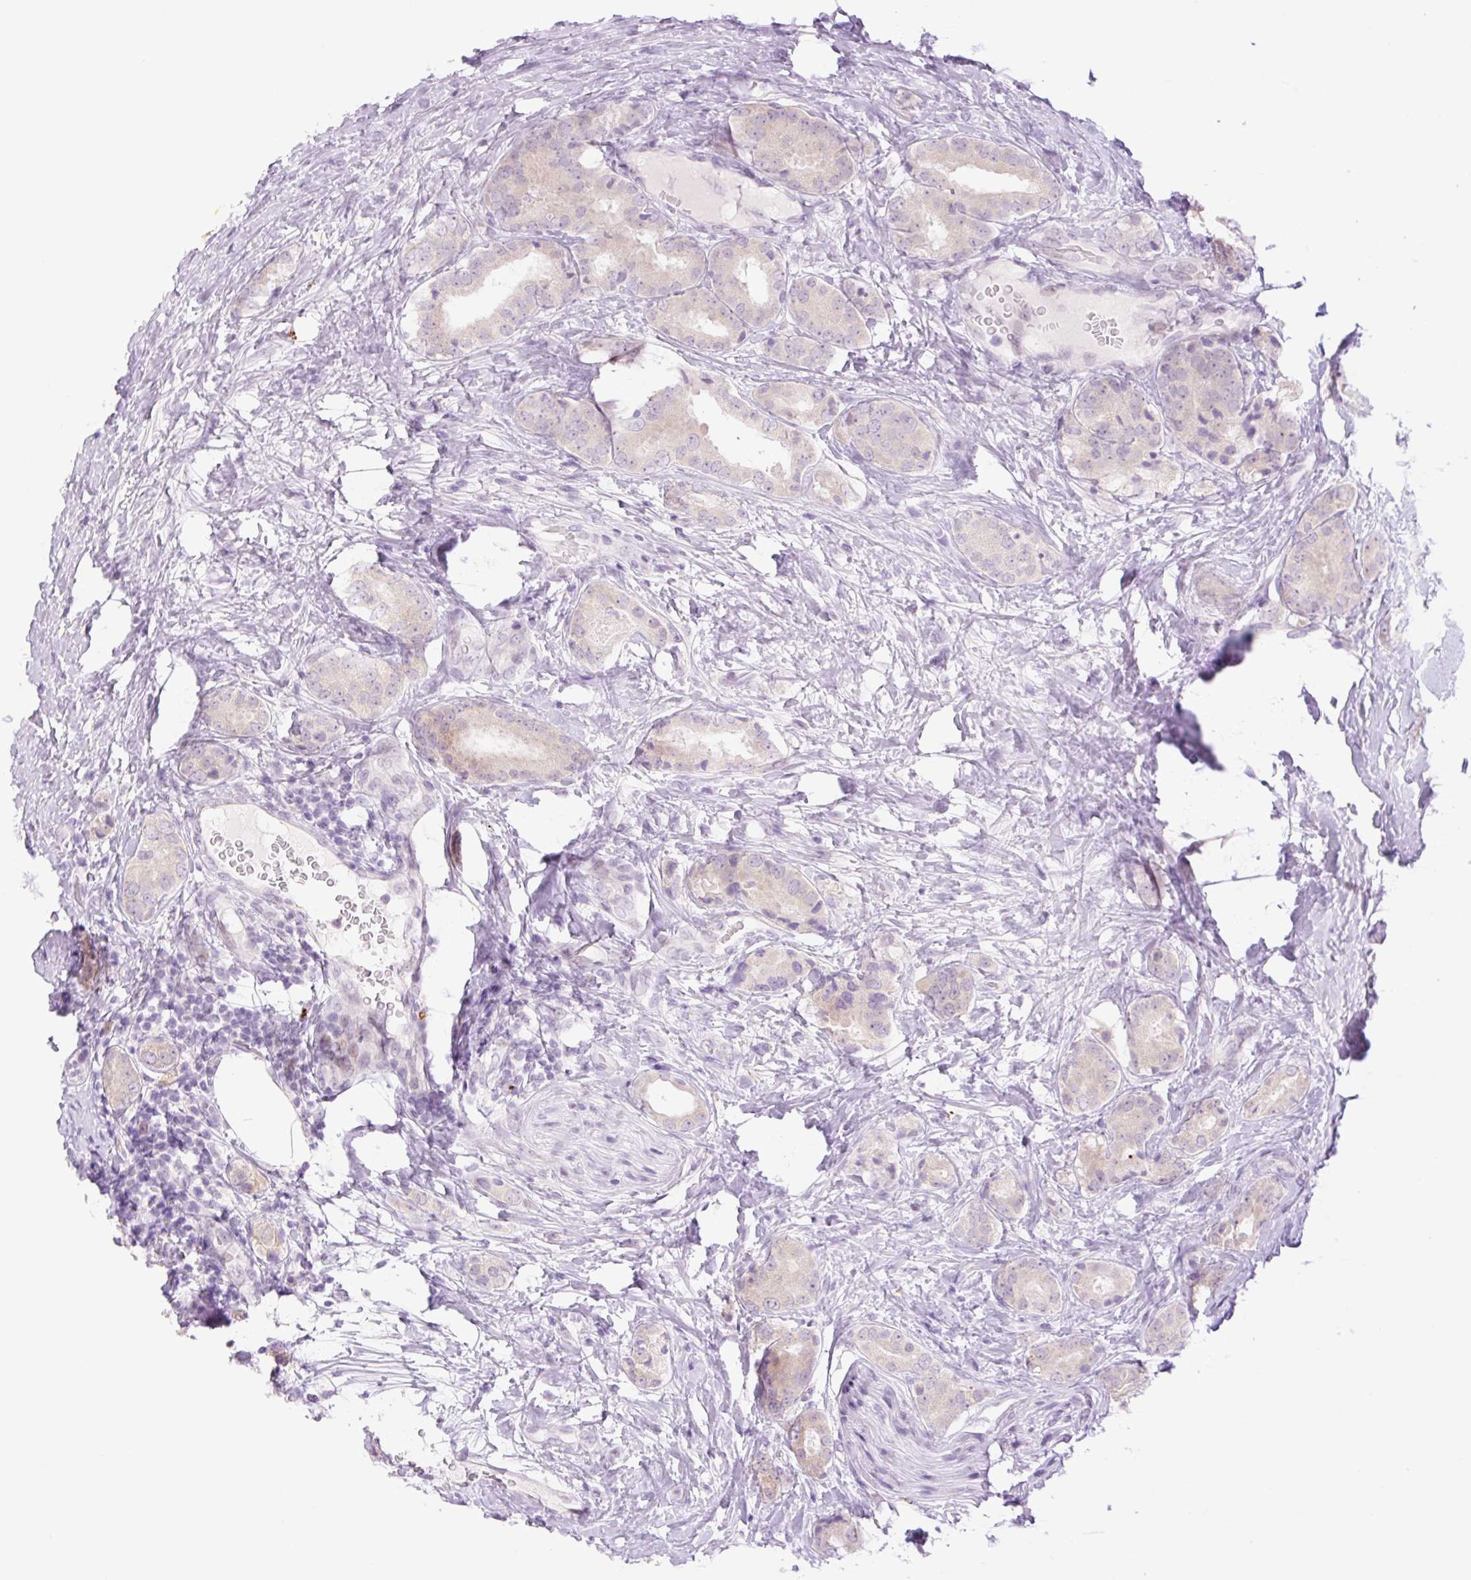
{"staining": {"intensity": "negative", "quantity": "none", "location": "none"}, "tissue": "prostate cancer", "cell_type": "Tumor cells", "image_type": "cancer", "snomed": [{"axis": "morphology", "description": "Adenocarcinoma, High grade"}, {"axis": "topography", "description": "Prostate"}], "caption": "A photomicrograph of human prostate cancer is negative for staining in tumor cells.", "gene": "SPRYD4", "patient": {"sex": "male", "age": 63}}